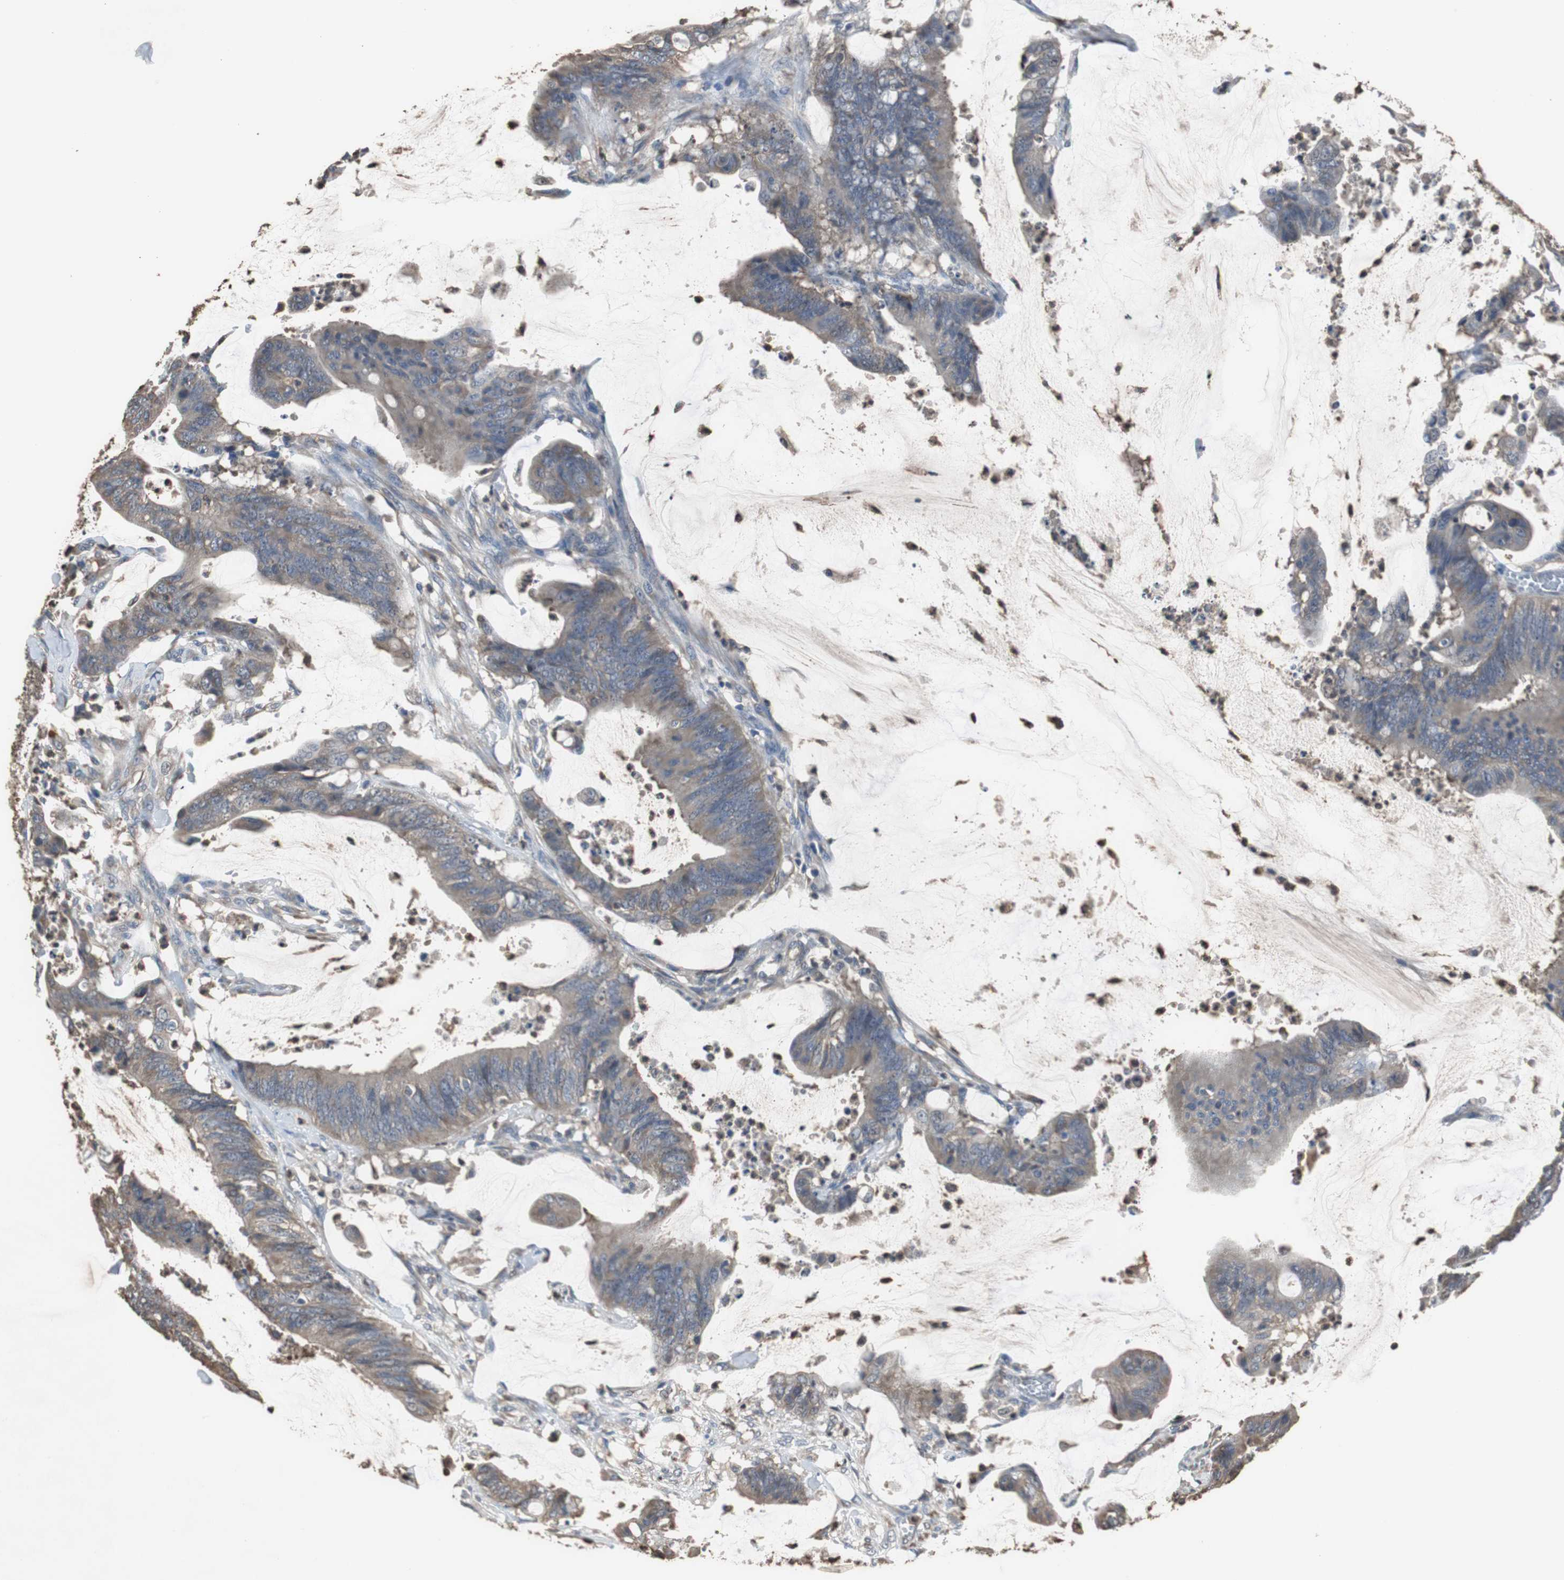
{"staining": {"intensity": "weak", "quantity": ">75%", "location": "cytoplasmic/membranous"}, "tissue": "colorectal cancer", "cell_type": "Tumor cells", "image_type": "cancer", "snomed": [{"axis": "morphology", "description": "Adenocarcinoma, NOS"}, {"axis": "topography", "description": "Rectum"}], "caption": "Colorectal cancer (adenocarcinoma) was stained to show a protein in brown. There is low levels of weak cytoplasmic/membranous expression in about >75% of tumor cells. (brown staining indicates protein expression, while blue staining denotes nuclei).", "gene": "SCIMP", "patient": {"sex": "female", "age": 66}}